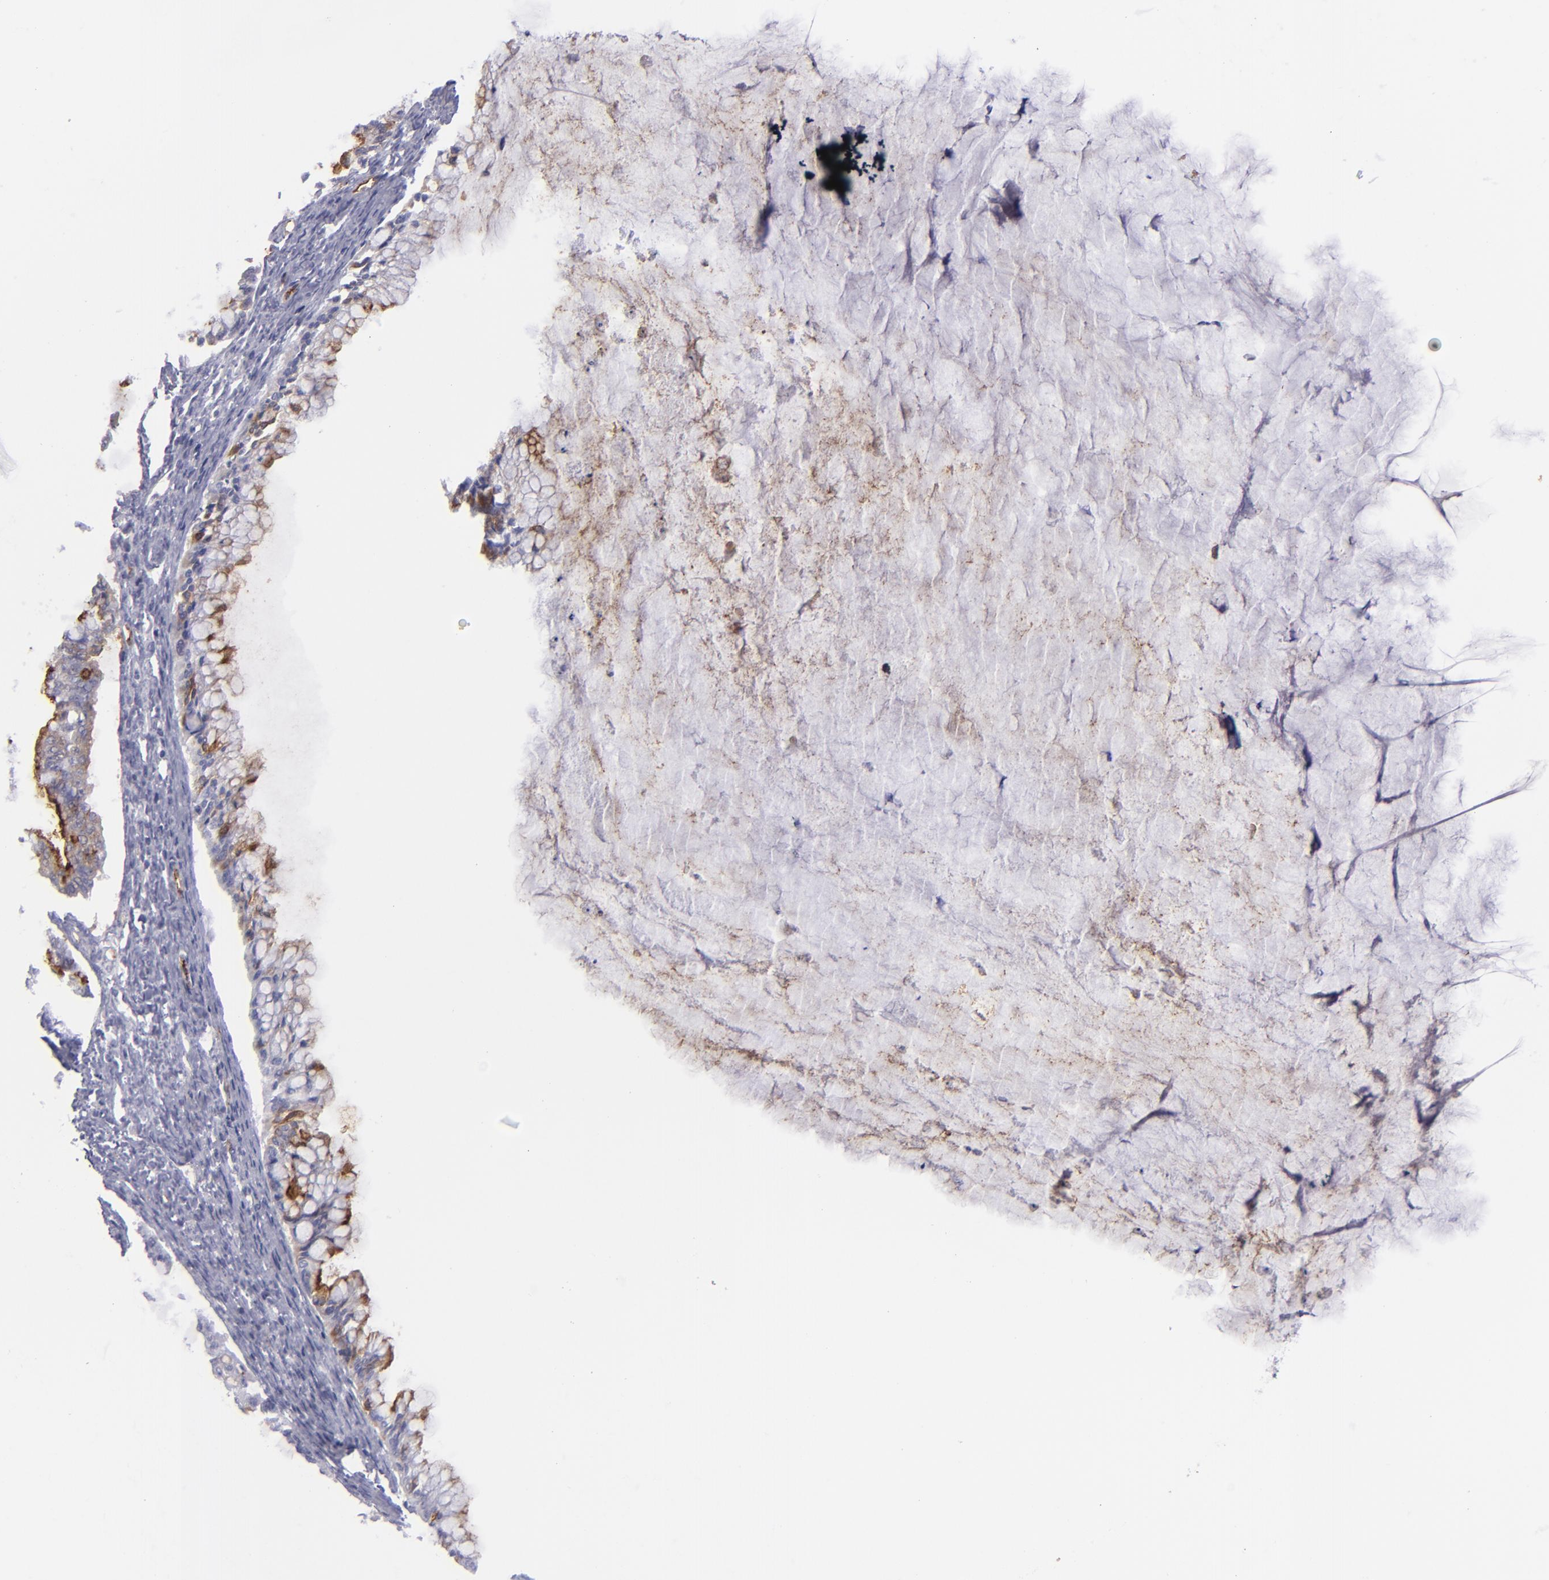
{"staining": {"intensity": "moderate", "quantity": "<25%", "location": "cytoplasmic/membranous,nuclear"}, "tissue": "ovarian cancer", "cell_type": "Tumor cells", "image_type": "cancer", "snomed": [{"axis": "morphology", "description": "Cystadenocarcinoma, mucinous, NOS"}, {"axis": "topography", "description": "Ovary"}], "caption": "Ovarian mucinous cystadenocarcinoma tissue reveals moderate cytoplasmic/membranous and nuclear staining in approximately <25% of tumor cells, visualized by immunohistochemistry. (brown staining indicates protein expression, while blue staining denotes nuclei).", "gene": "ACE", "patient": {"sex": "female", "age": 57}}